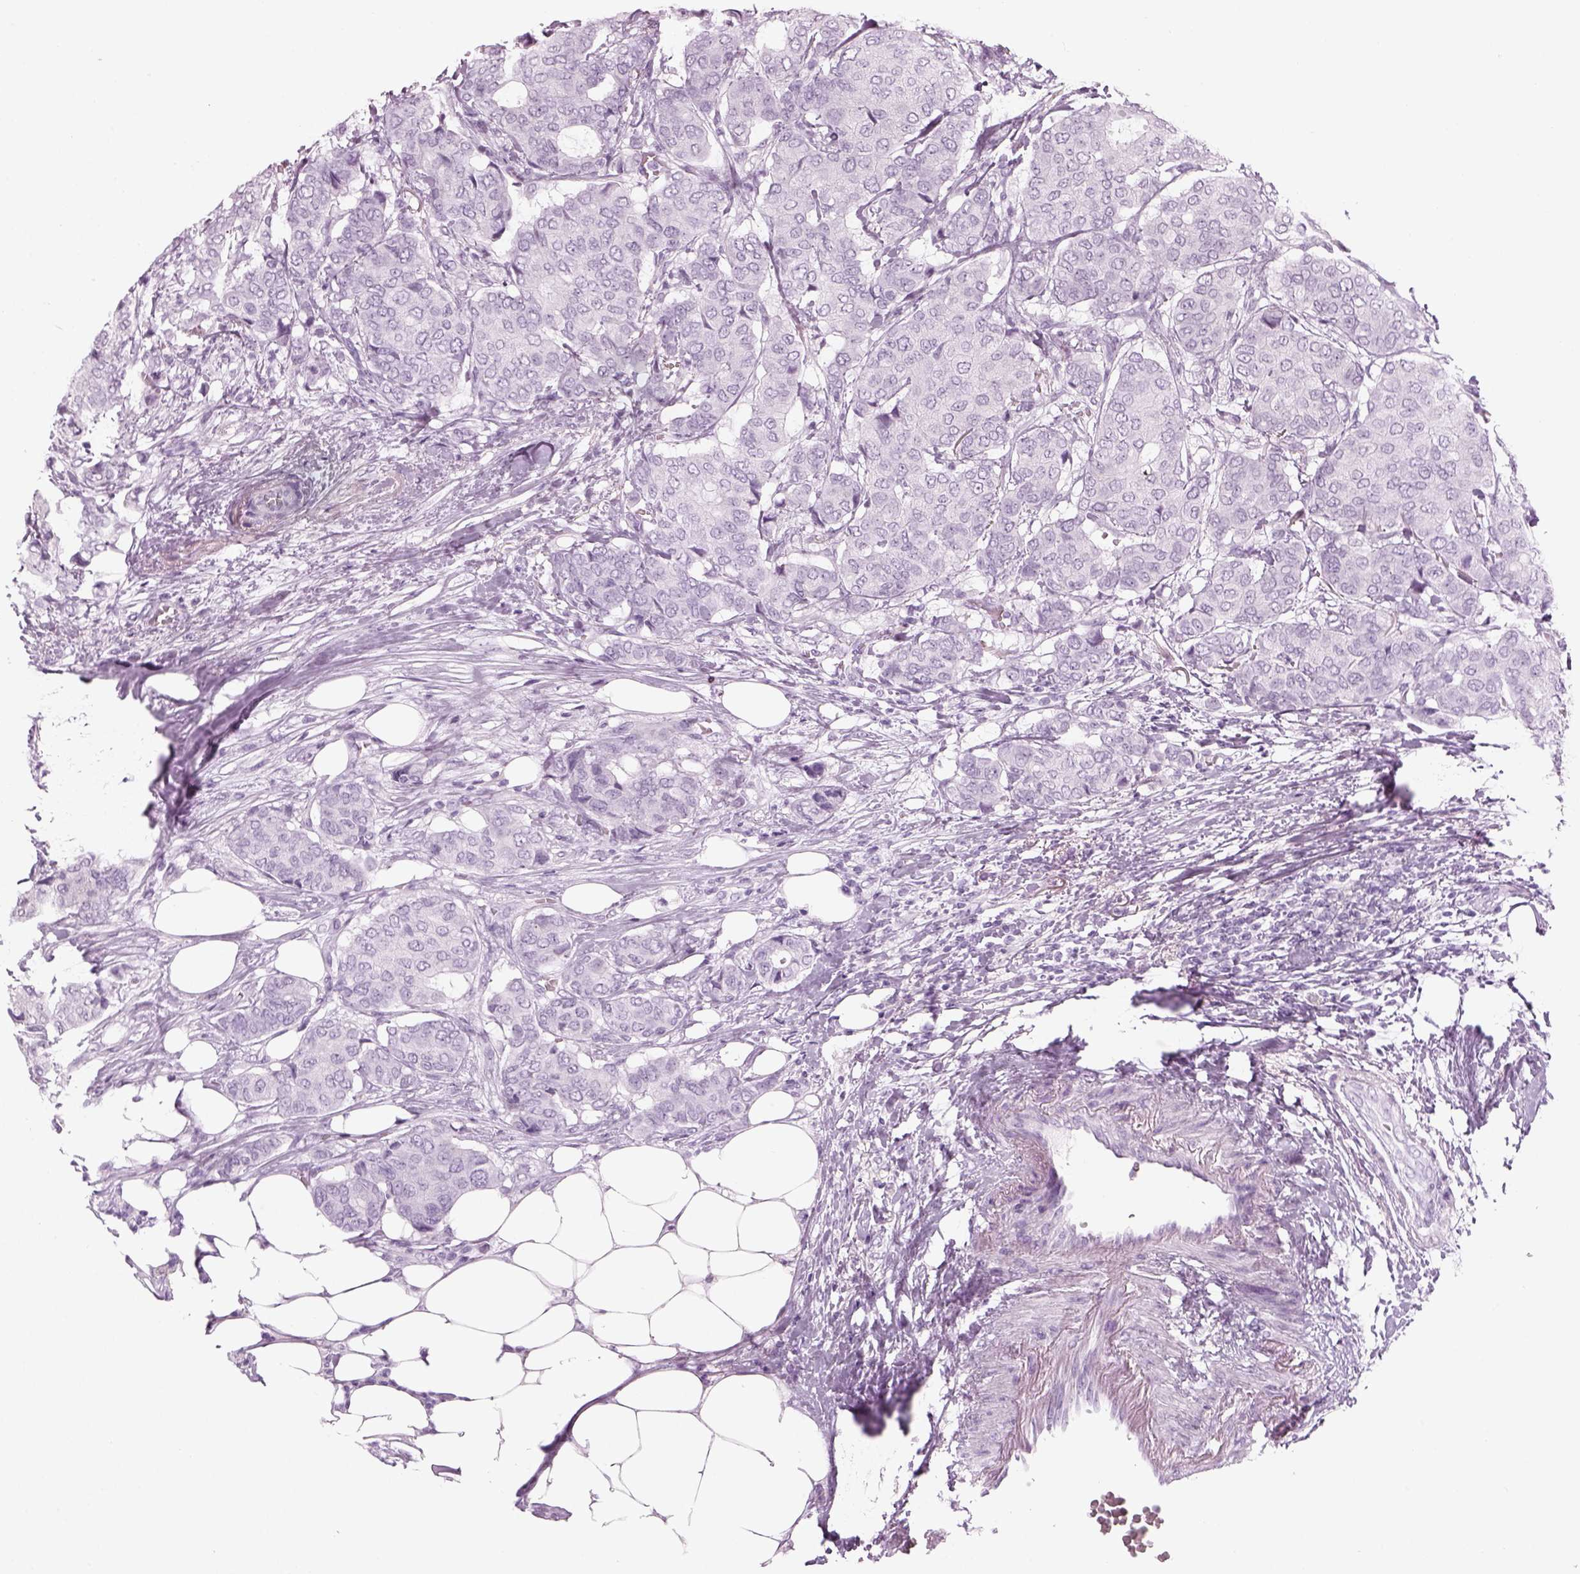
{"staining": {"intensity": "negative", "quantity": "none", "location": "none"}, "tissue": "breast cancer", "cell_type": "Tumor cells", "image_type": "cancer", "snomed": [{"axis": "morphology", "description": "Duct carcinoma"}, {"axis": "topography", "description": "Breast"}], "caption": "Immunohistochemistry micrograph of breast invasive ductal carcinoma stained for a protein (brown), which demonstrates no expression in tumor cells.", "gene": "SAG", "patient": {"sex": "female", "age": 75}}